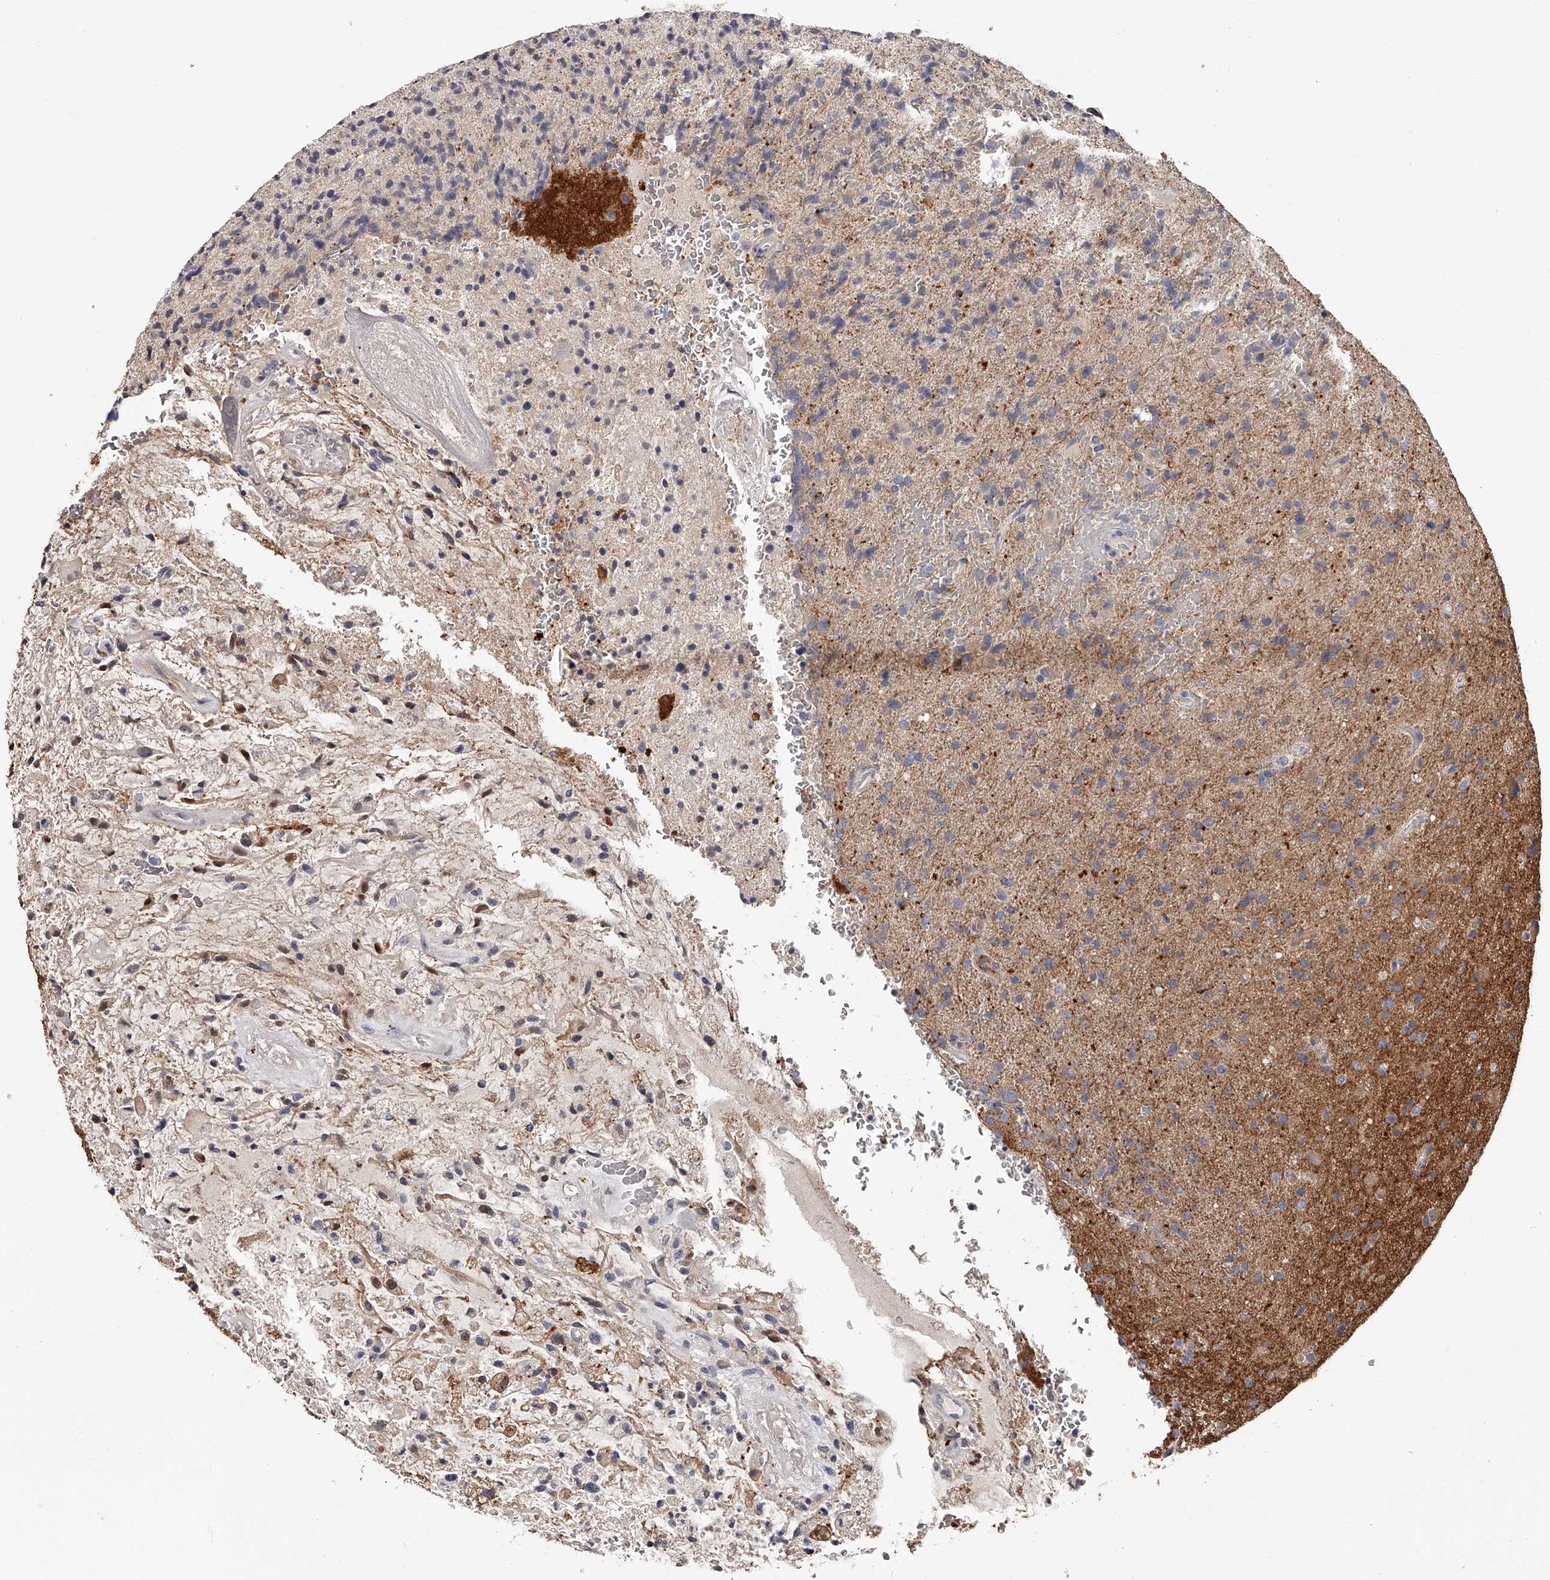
{"staining": {"intensity": "negative", "quantity": "none", "location": "none"}, "tissue": "glioma", "cell_type": "Tumor cells", "image_type": "cancer", "snomed": [{"axis": "morphology", "description": "Glioma, malignant, High grade"}, {"axis": "topography", "description": "Brain"}], "caption": "There is no significant positivity in tumor cells of high-grade glioma (malignant).", "gene": "PACSIN1", "patient": {"sex": "male", "age": 72}}